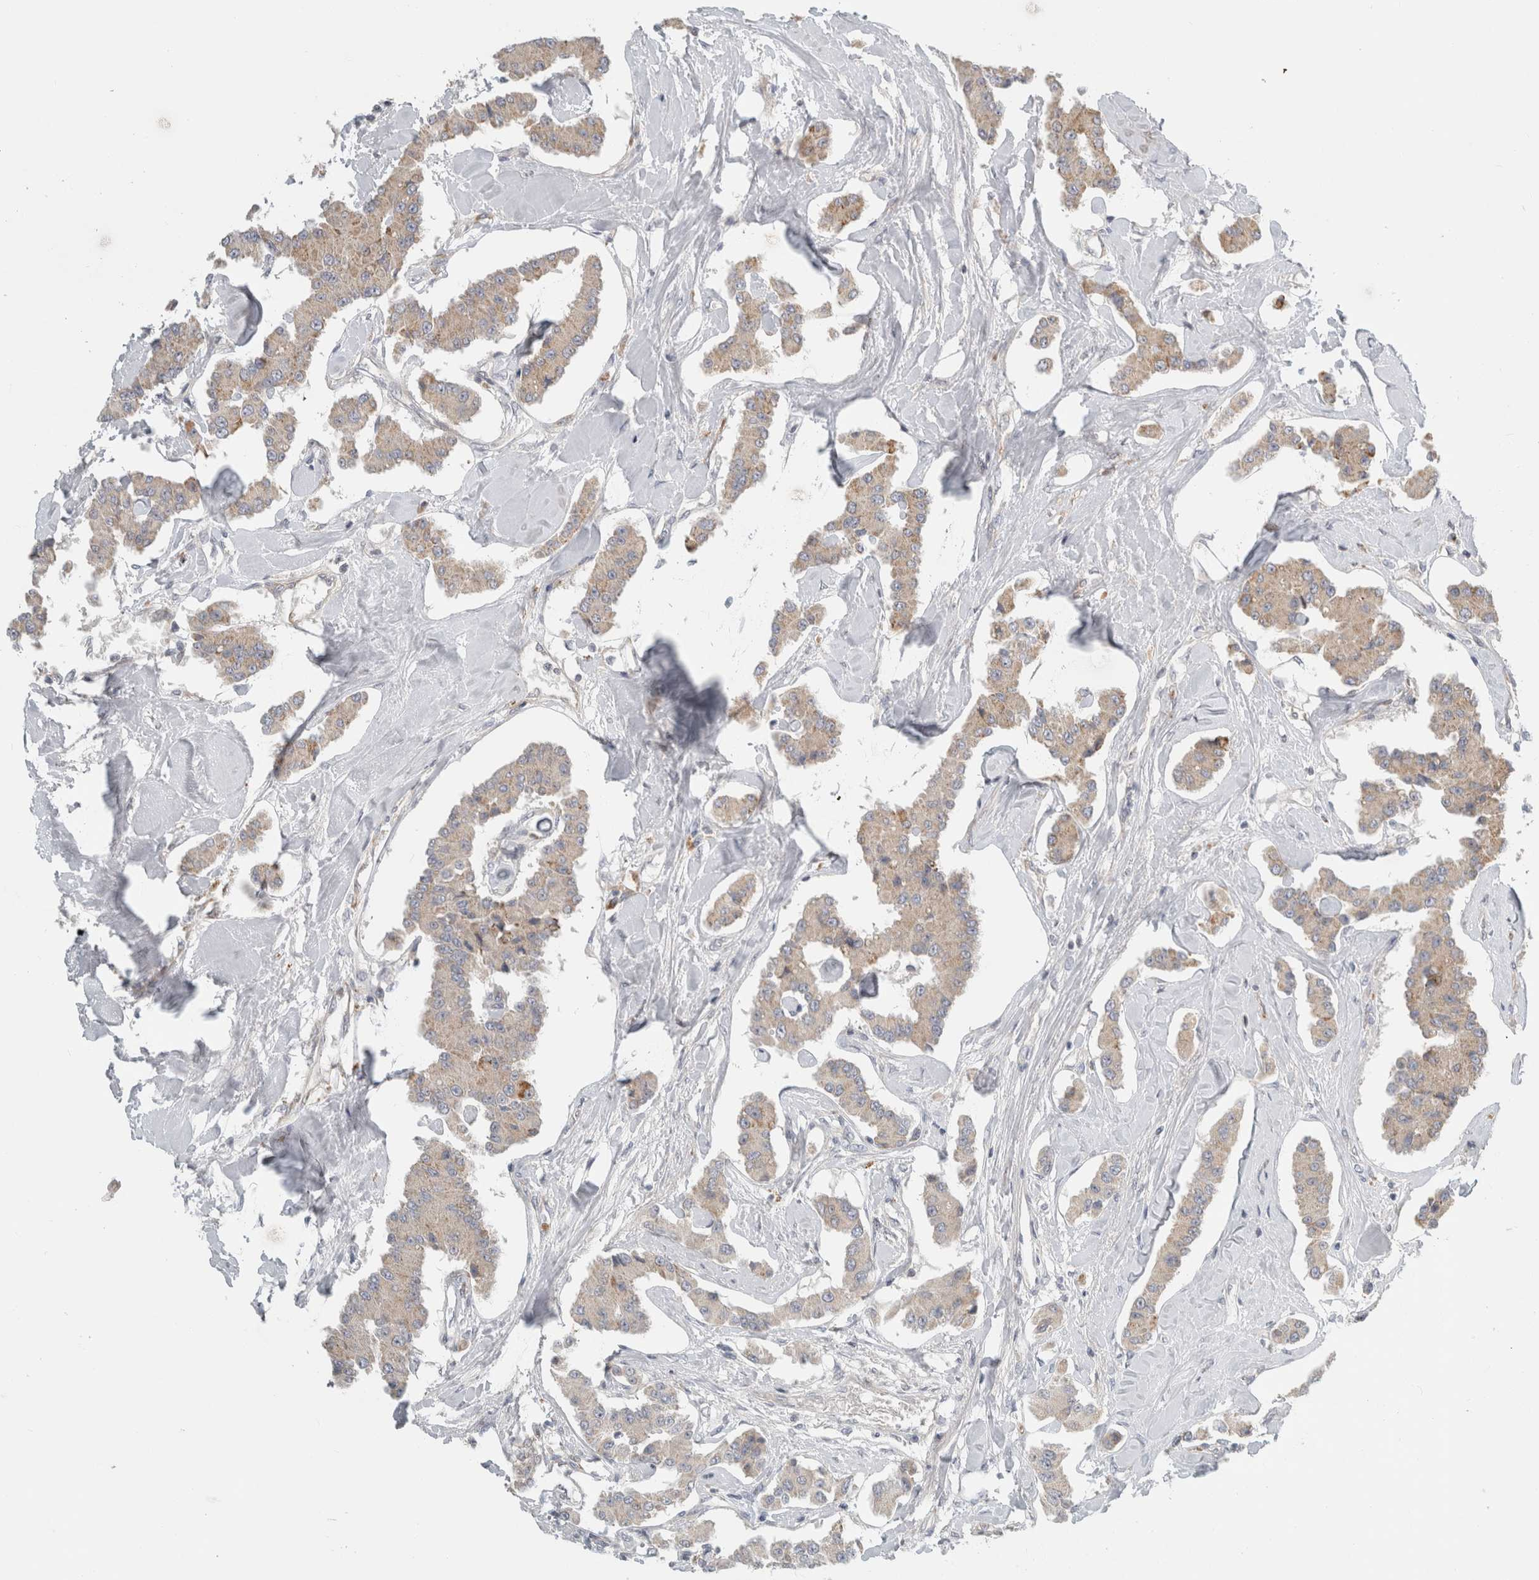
{"staining": {"intensity": "weak", "quantity": ">75%", "location": "cytoplasmic/membranous"}, "tissue": "carcinoid", "cell_type": "Tumor cells", "image_type": "cancer", "snomed": [{"axis": "morphology", "description": "Carcinoid, malignant, NOS"}, {"axis": "topography", "description": "Pancreas"}], "caption": "A micrograph of human carcinoid (malignant) stained for a protein displays weak cytoplasmic/membranous brown staining in tumor cells.", "gene": "KPNA5", "patient": {"sex": "male", "age": 41}}